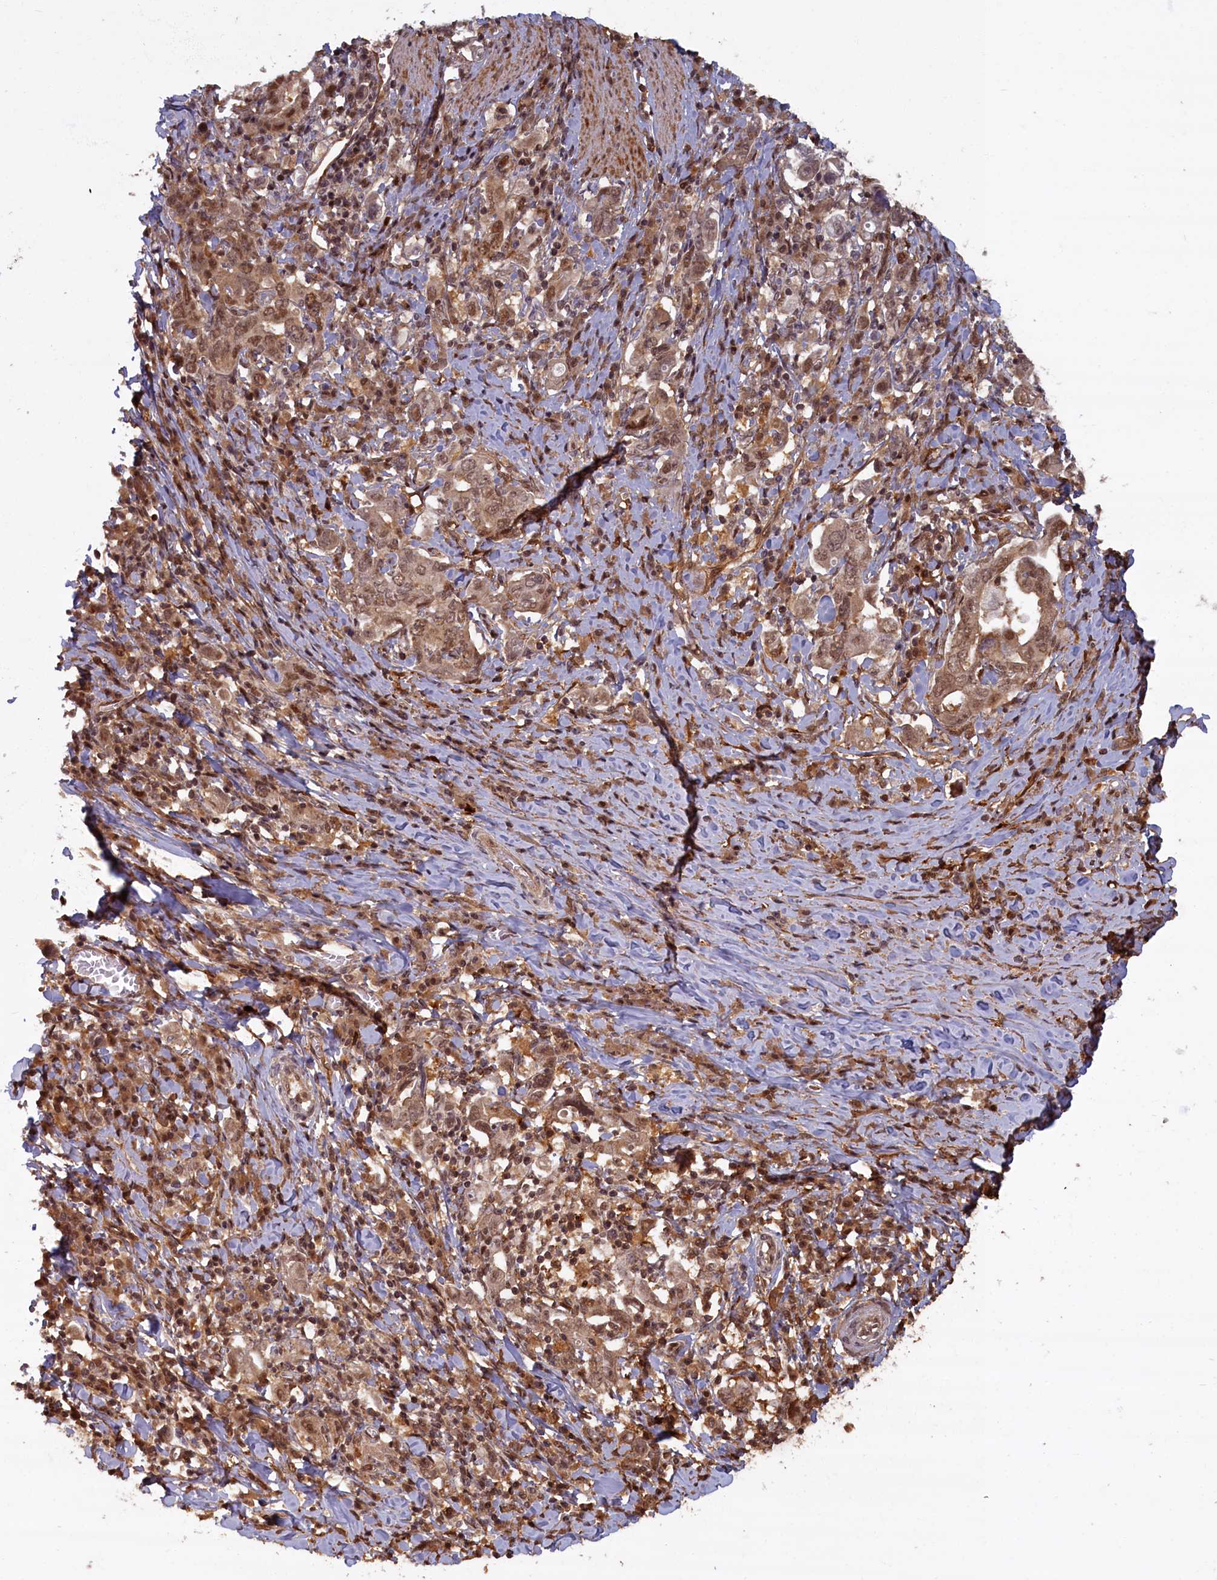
{"staining": {"intensity": "moderate", "quantity": ">75%", "location": "cytoplasmic/membranous,nuclear"}, "tissue": "stomach cancer", "cell_type": "Tumor cells", "image_type": "cancer", "snomed": [{"axis": "morphology", "description": "Adenocarcinoma, NOS"}, {"axis": "topography", "description": "Stomach, upper"}, {"axis": "topography", "description": "Stomach"}], "caption": "High-power microscopy captured an immunohistochemistry (IHC) histopathology image of stomach cancer, revealing moderate cytoplasmic/membranous and nuclear staining in about >75% of tumor cells.", "gene": "HIF3A", "patient": {"sex": "male", "age": 62}}